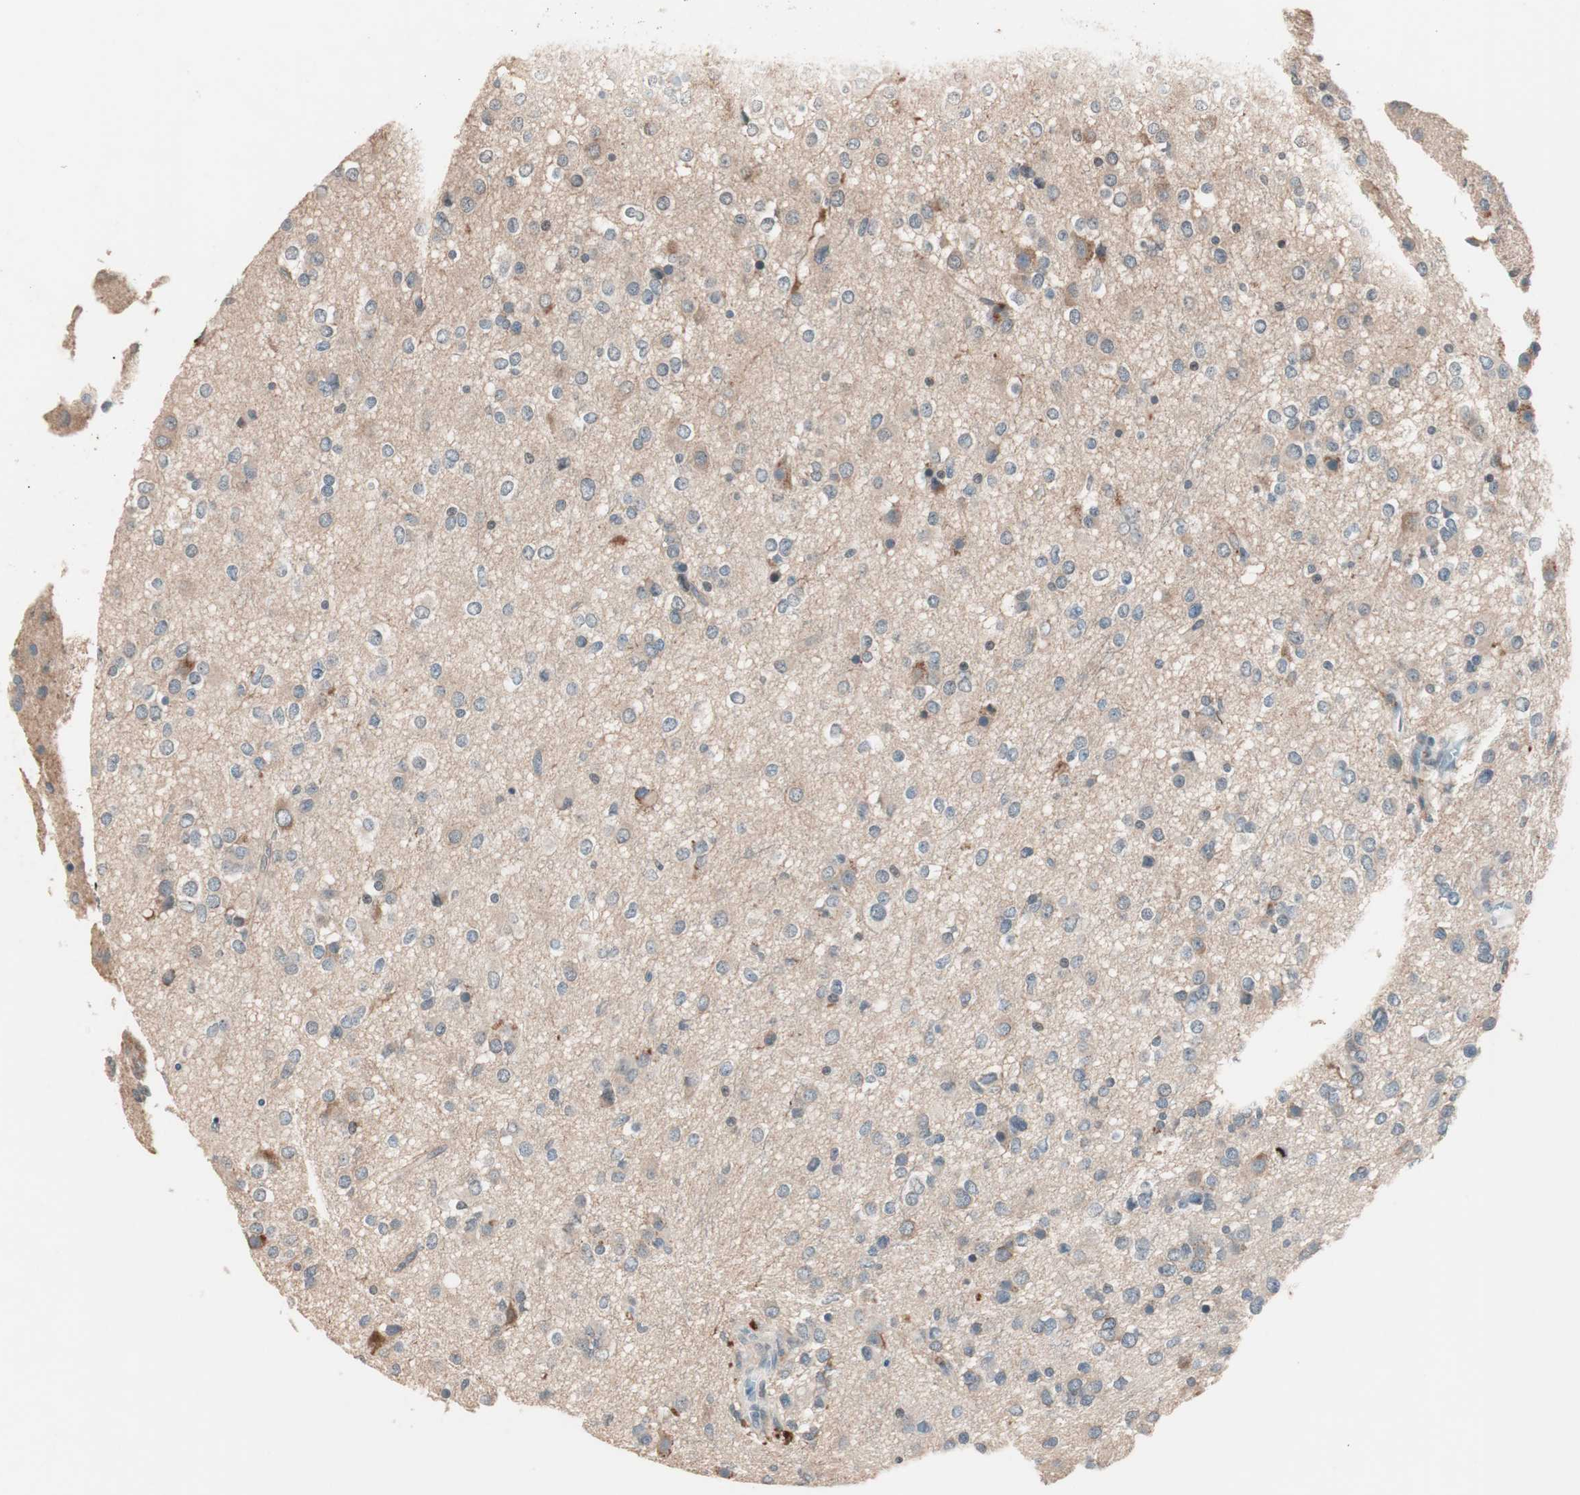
{"staining": {"intensity": "moderate", "quantity": ">75%", "location": "cytoplasmic/membranous"}, "tissue": "glioma", "cell_type": "Tumor cells", "image_type": "cancer", "snomed": [{"axis": "morphology", "description": "Glioma, malignant, Low grade"}, {"axis": "topography", "description": "Brain"}], "caption": "A brown stain shows moderate cytoplasmic/membranous positivity of a protein in human malignant glioma (low-grade) tumor cells. Immunohistochemistry stains the protein of interest in brown and the nuclei are stained blue.", "gene": "NFRKB", "patient": {"sex": "male", "age": 42}}